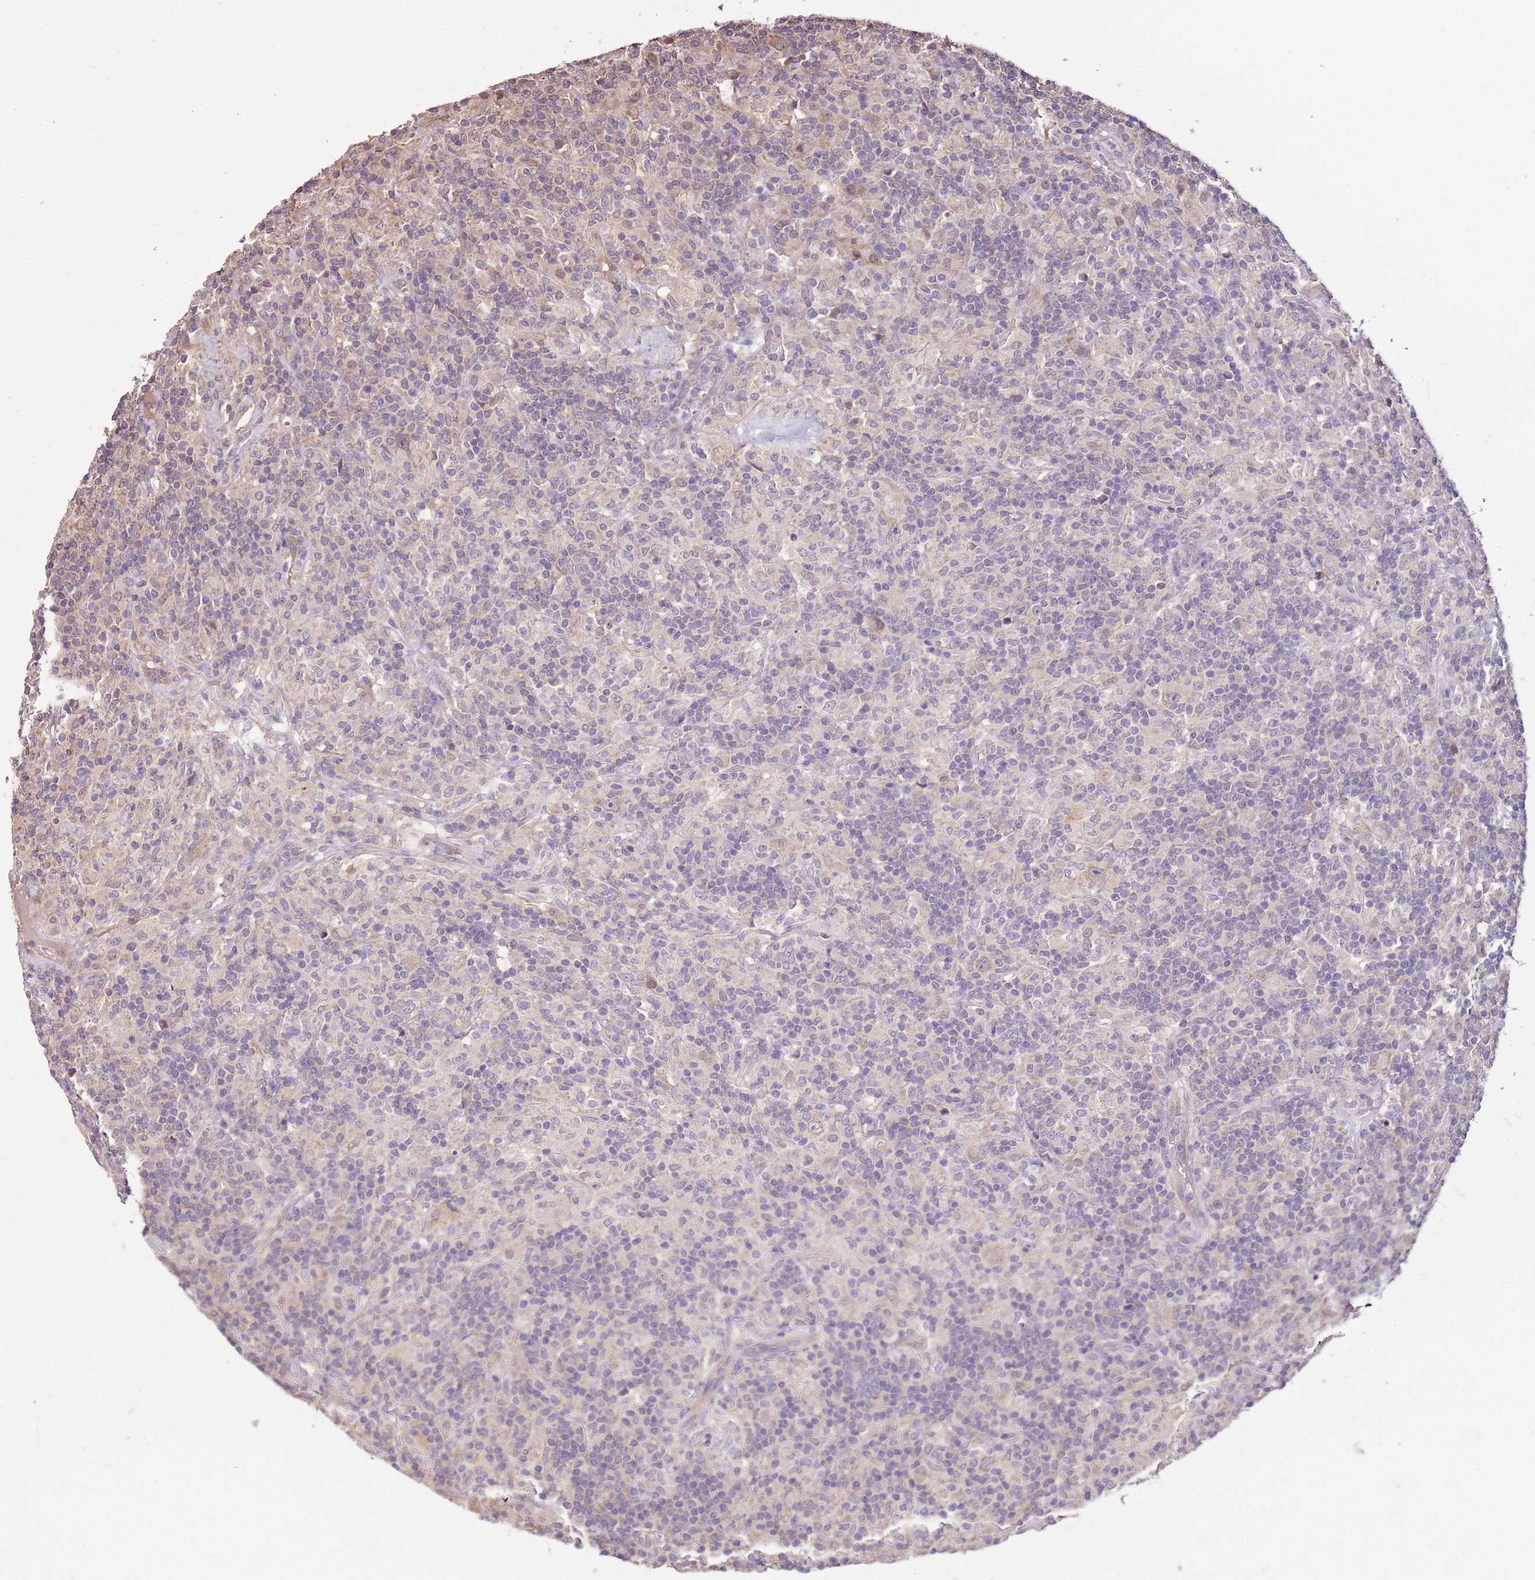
{"staining": {"intensity": "negative", "quantity": "none", "location": "none"}, "tissue": "lymphoma", "cell_type": "Tumor cells", "image_type": "cancer", "snomed": [{"axis": "morphology", "description": "Hodgkin's disease, NOS"}, {"axis": "topography", "description": "Lymph node"}], "caption": "There is no significant expression in tumor cells of lymphoma. (DAB immunohistochemistry visualized using brightfield microscopy, high magnification).", "gene": "BBS5", "patient": {"sex": "male", "age": 70}}